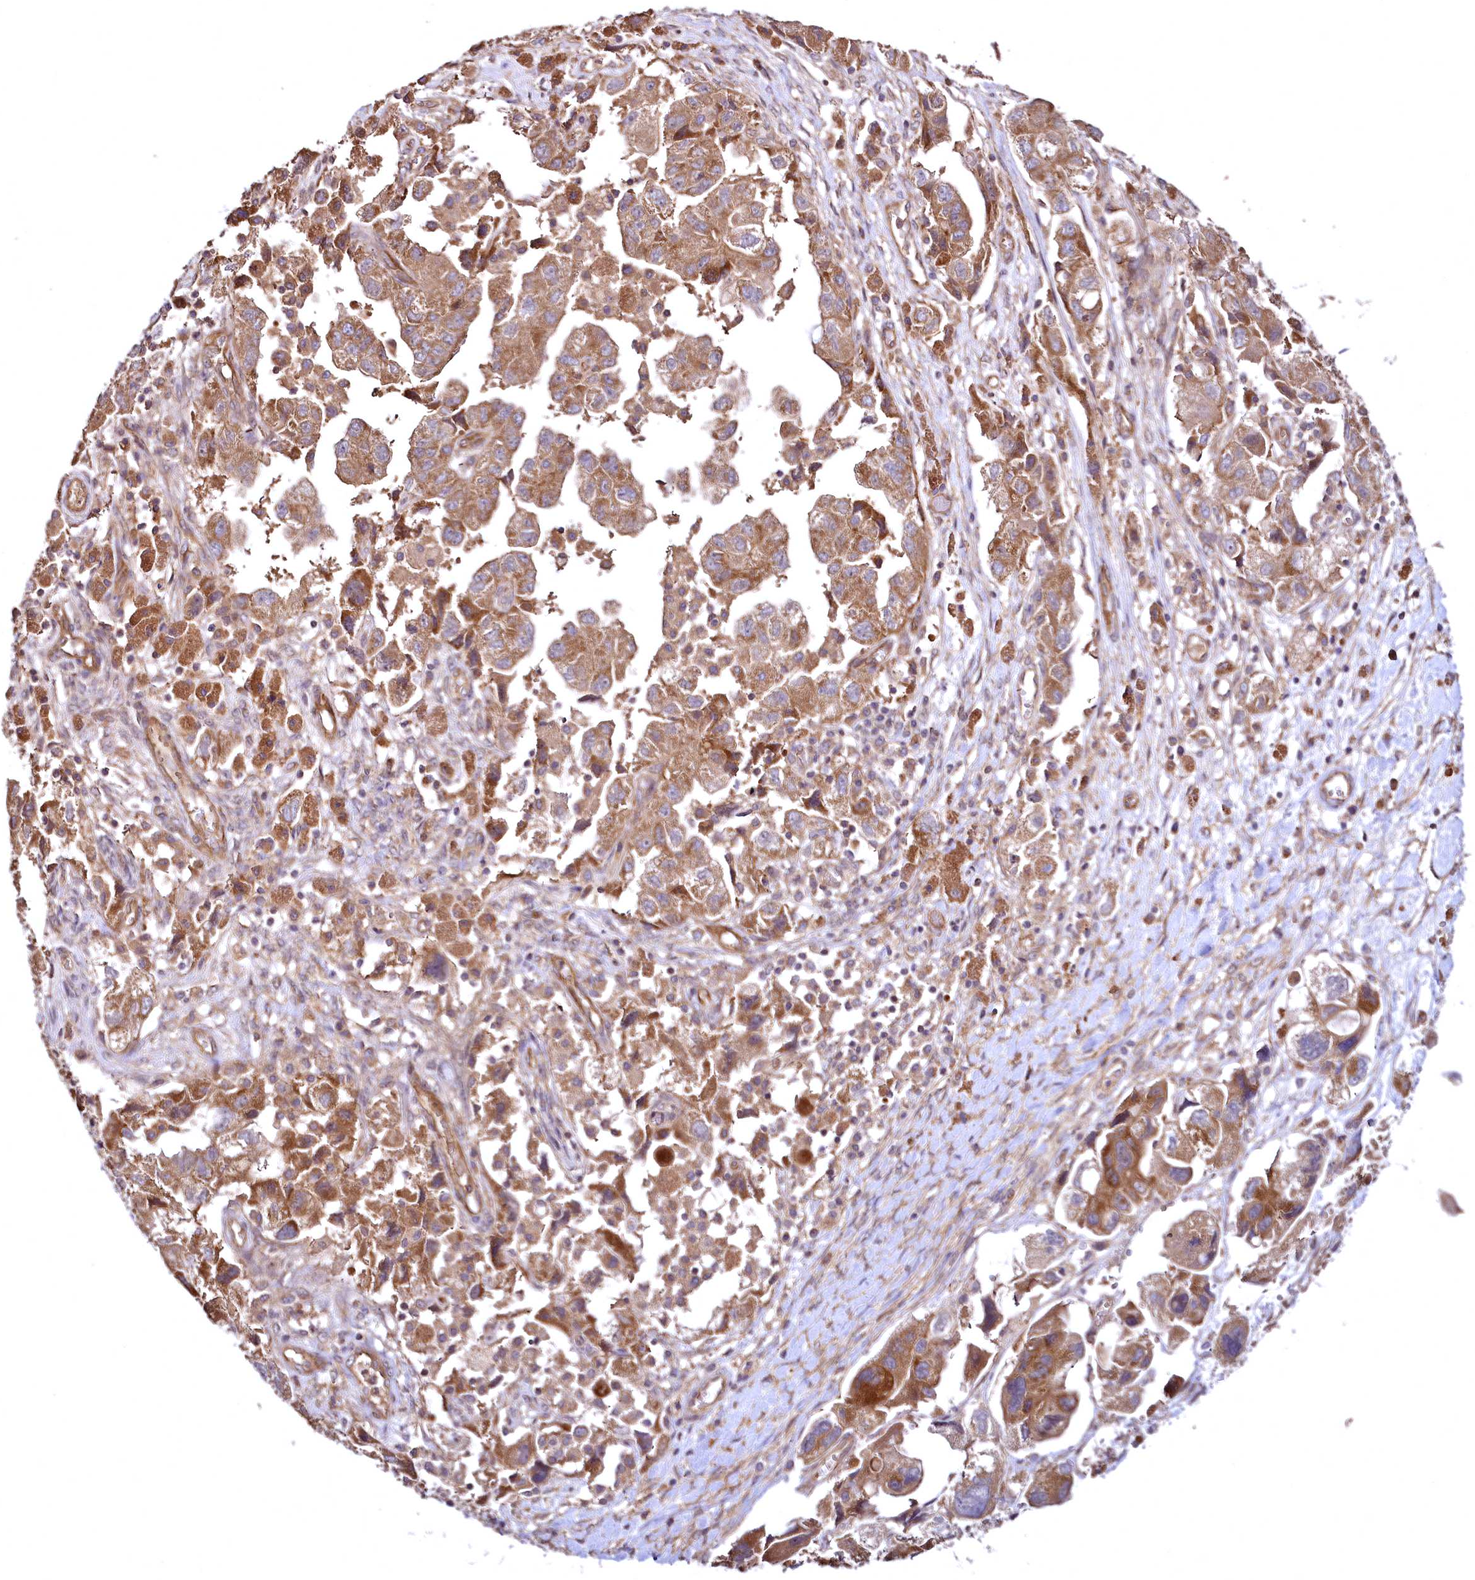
{"staining": {"intensity": "moderate", "quantity": ">75%", "location": "cytoplasmic/membranous"}, "tissue": "ovarian cancer", "cell_type": "Tumor cells", "image_type": "cancer", "snomed": [{"axis": "morphology", "description": "Carcinoma, NOS"}, {"axis": "morphology", "description": "Cystadenocarcinoma, serous, NOS"}, {"axis": "topography", "description": "Ovary"}], "caption": "IHC micrograph of ovarian carcinoma stained for a protein (brown), which demonstrates medium levels of moderate cytoplasmic/membranous staining in about >75% of tumor cells.", "gene": "TBCEL", "patient": {"sex": "female", "age": 69}}